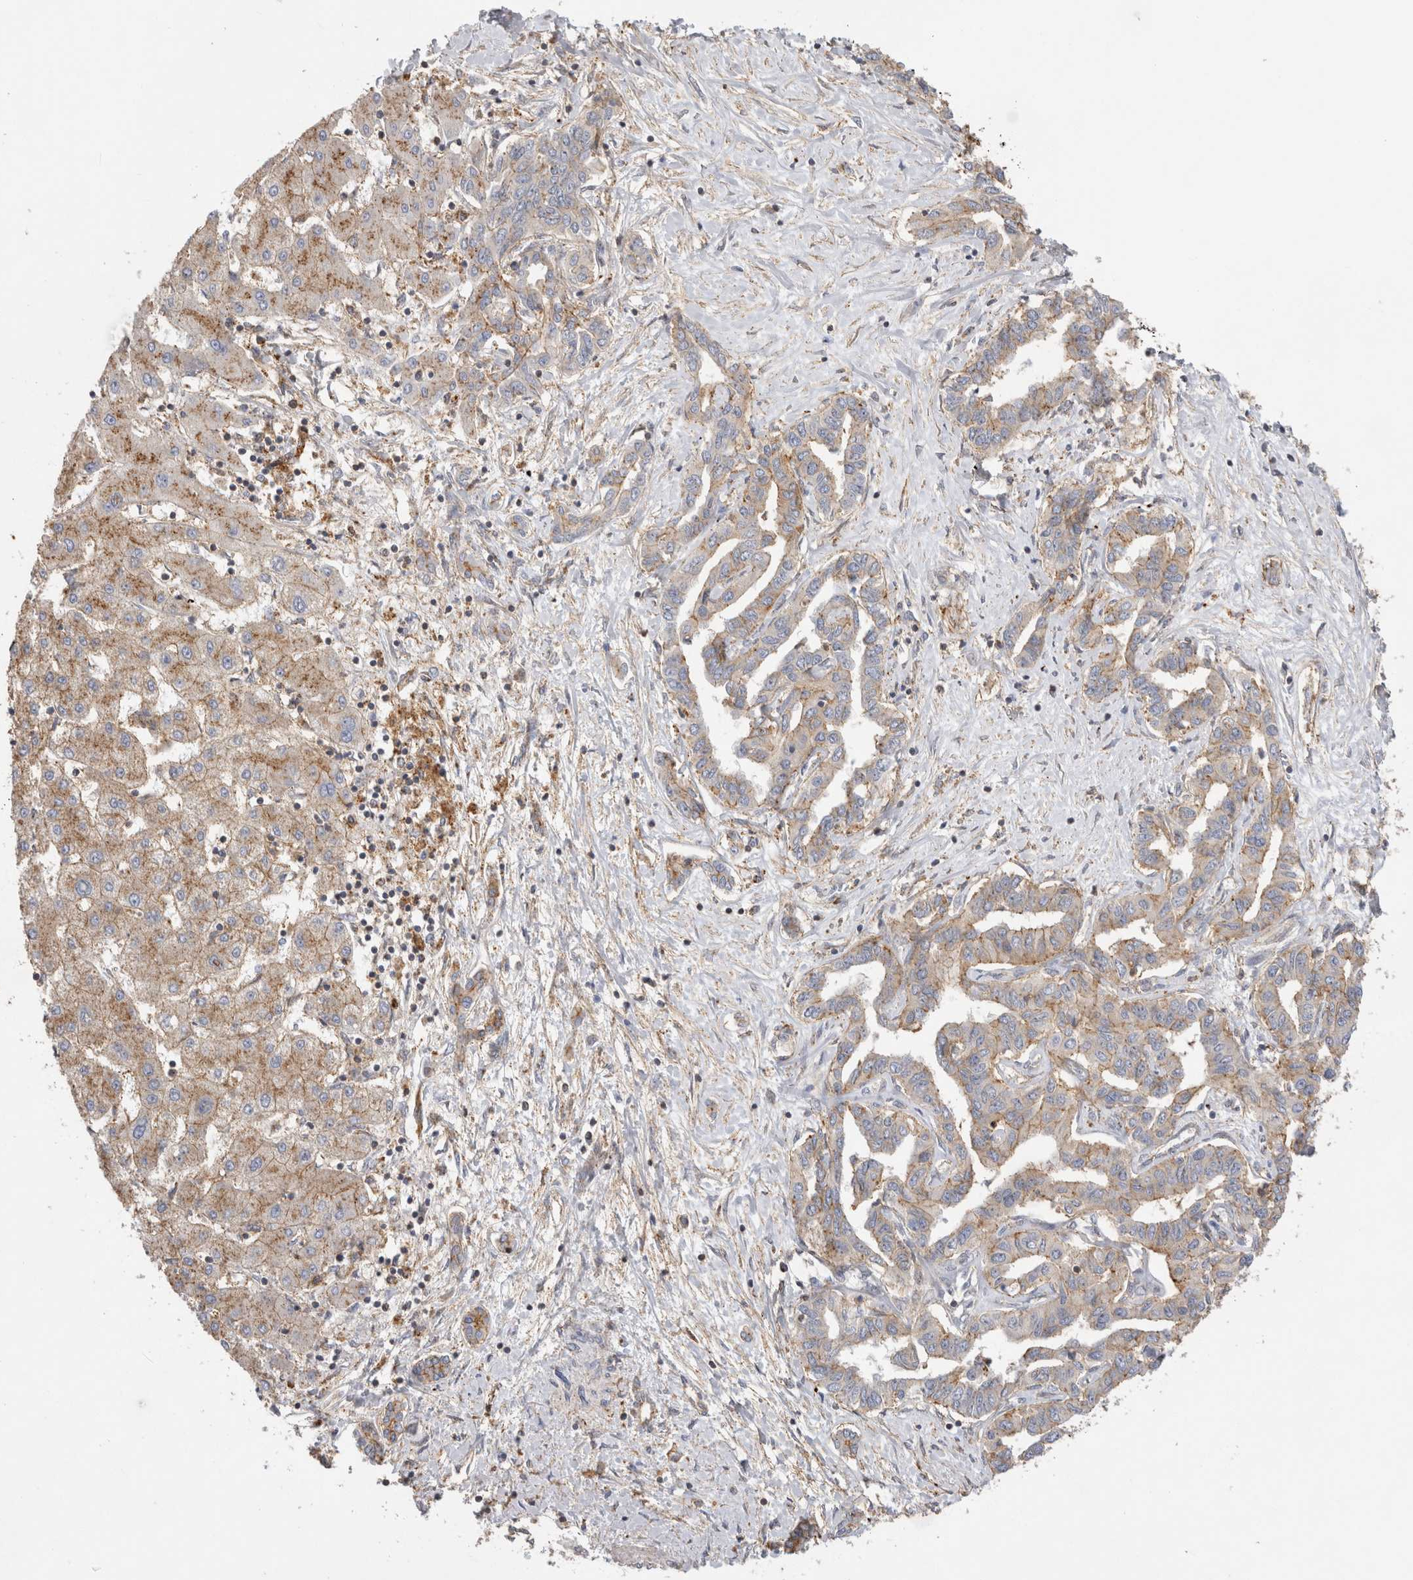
{"staining": {"intensity": "weak", "quantity": "<25%", "location": "cytoplasmic/membranous"}, "tissue": "liver cancer", "cell_type": "Tumor cells", "image_type": "cancer", "snomed": [{"axis": "morphology", "description": "Cholangiocarcinoma"}, {"axis": "topography", "description": "Liver"}], "caption": "Protein analysis of liver cholangiocarcinoma demonstrates no significant expression in tumor cells.", "gene": "CHMP6", "patient": {"sex": "male", "age": 59}}